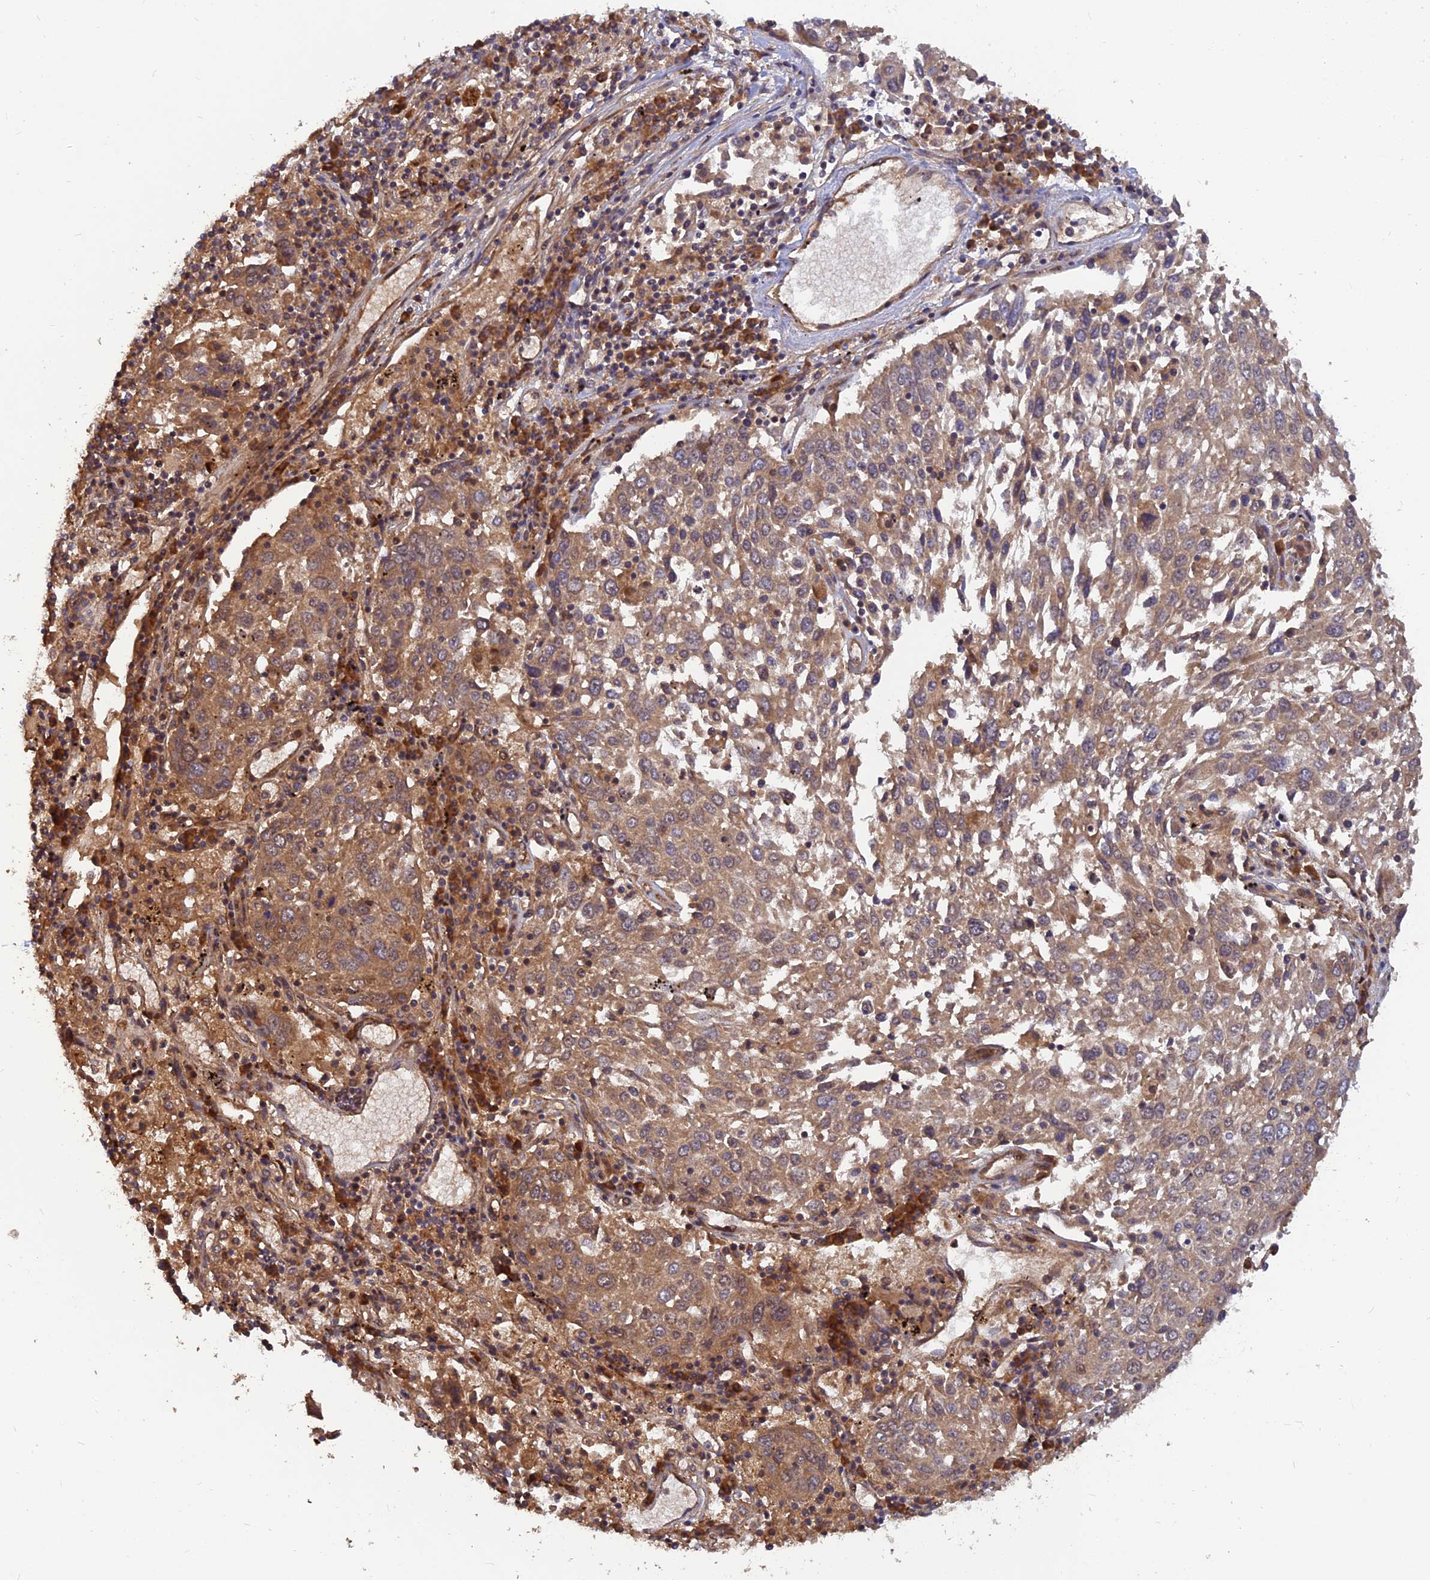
{"staining": {"intensity": "moderate", "quantity": "25%-75%", "location": "cytoplasmic/membranous"}, "tissue": "lung cancer", "cell_type": "Tumor cells", "image_type": "cancer", "snomed": [{"axis": "morphology", "description": "Squamous cell carcinoma, NOS"}, {"axis": "topography", "description": "Lung"}], "caption": "Immunohistochemistry of lung squamous cell carcinoma reveals medium levels of moderate cytoplasmic/membranous expression in approximately 25%-75% of tumor cells. Using DAB (3,3'-diaminobenzidine) (brown) and hematoxylin (blue) stains, captured at high magnification using brightfield microscopy.", "gene": "RELCH", "patient": {"sex": "male", "age": 65}}